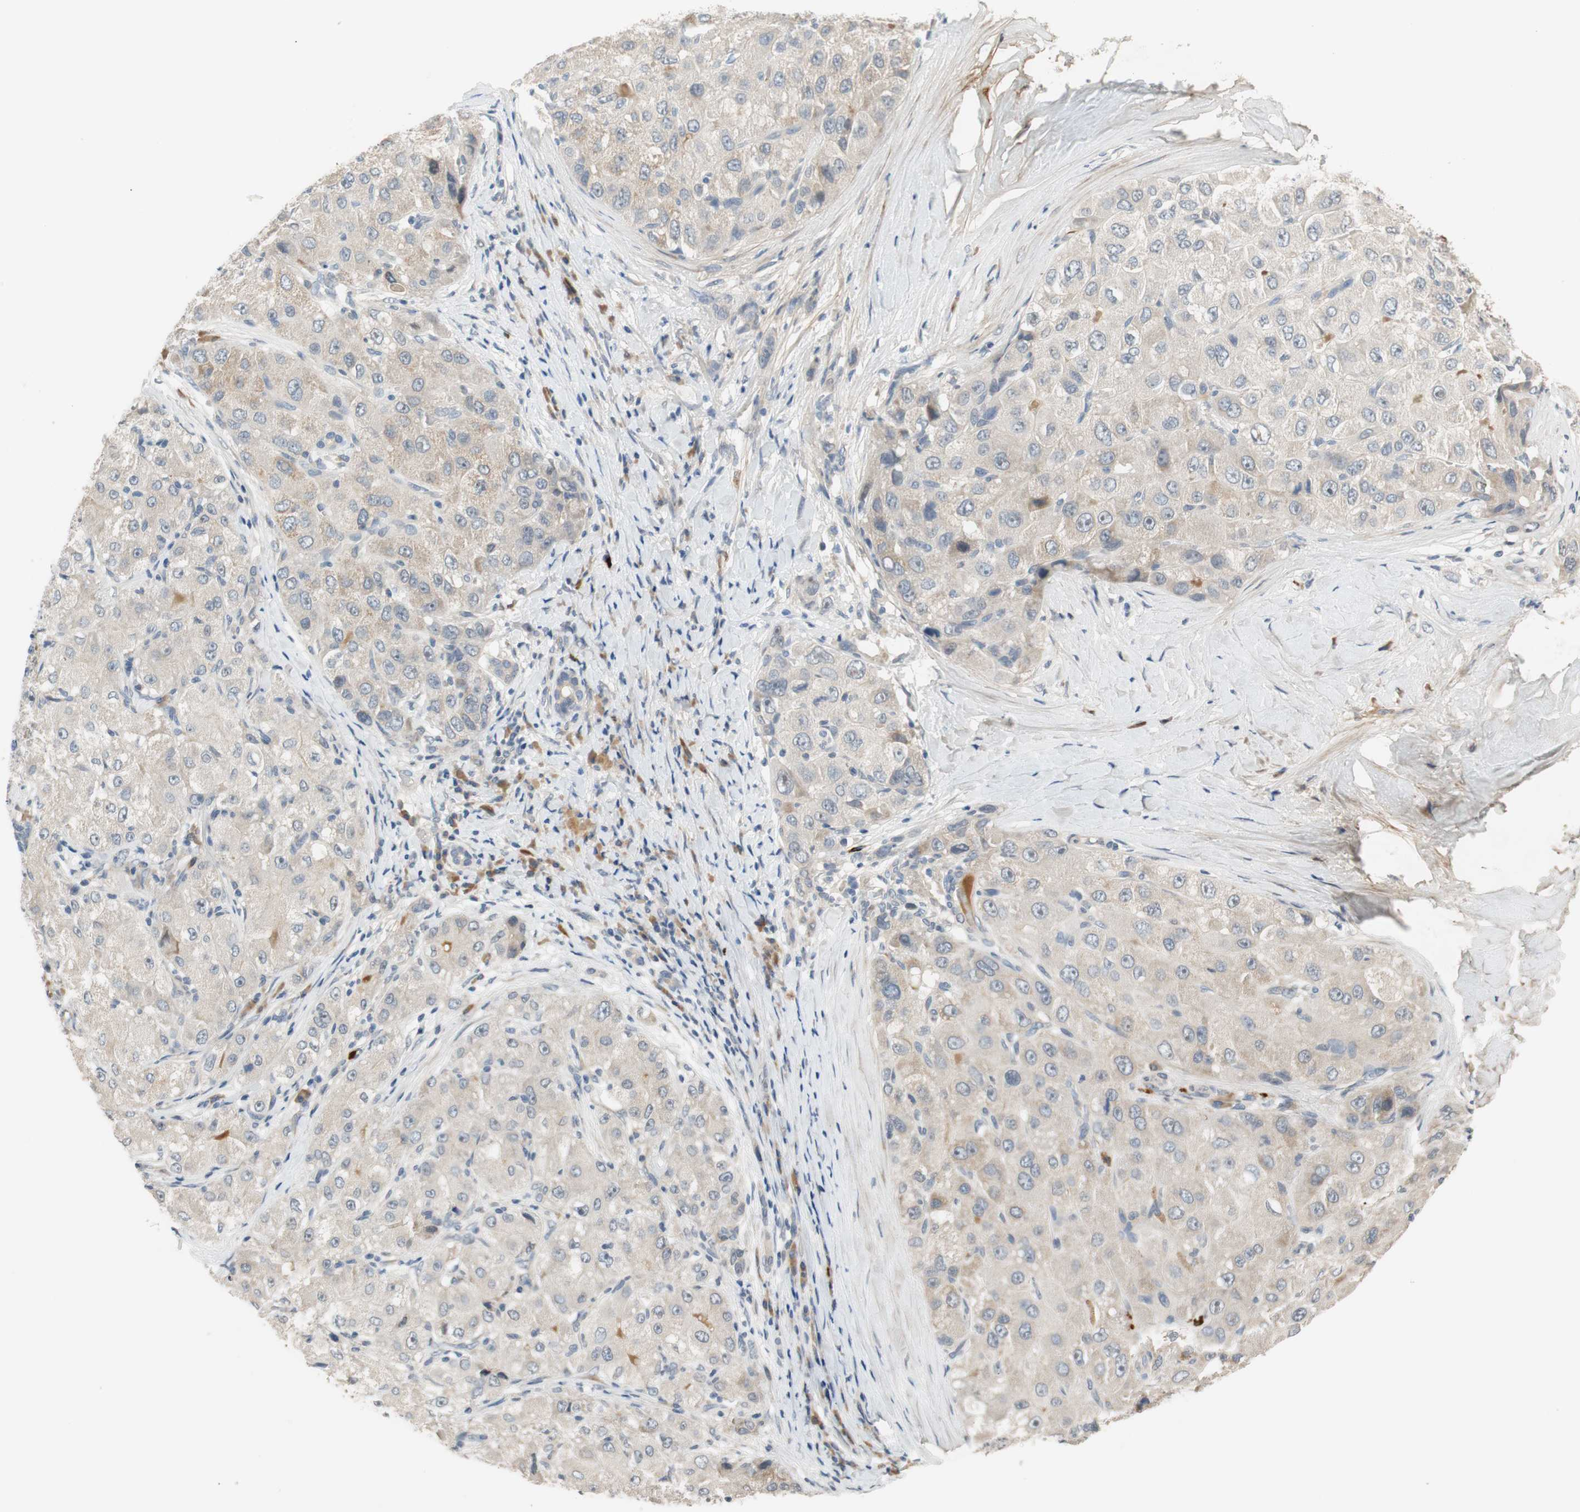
{"staining": {"intensity": "weak", "quantity": "25%-75%", "location": "cytoplasmic/membranous"}, "tissue": "liver cancer", "cell_type": "Tumor cells", "image_type": "cancer", "snomed": [{"axis": "morphology", "description": "Carcinoma, Hepatocellular, NOS"}, {"axis": "topography", "description": "Liver"}], "caption": "Approximately 25%-75% of tumor cells in human hepatocellular carcinoma (liver) show weak cytoplasmic/membranous protein positivity as visualized by brown immunohistochemical staining.", "gene": "COL12A1", "patient": {"sex": "male", "age": 80}}